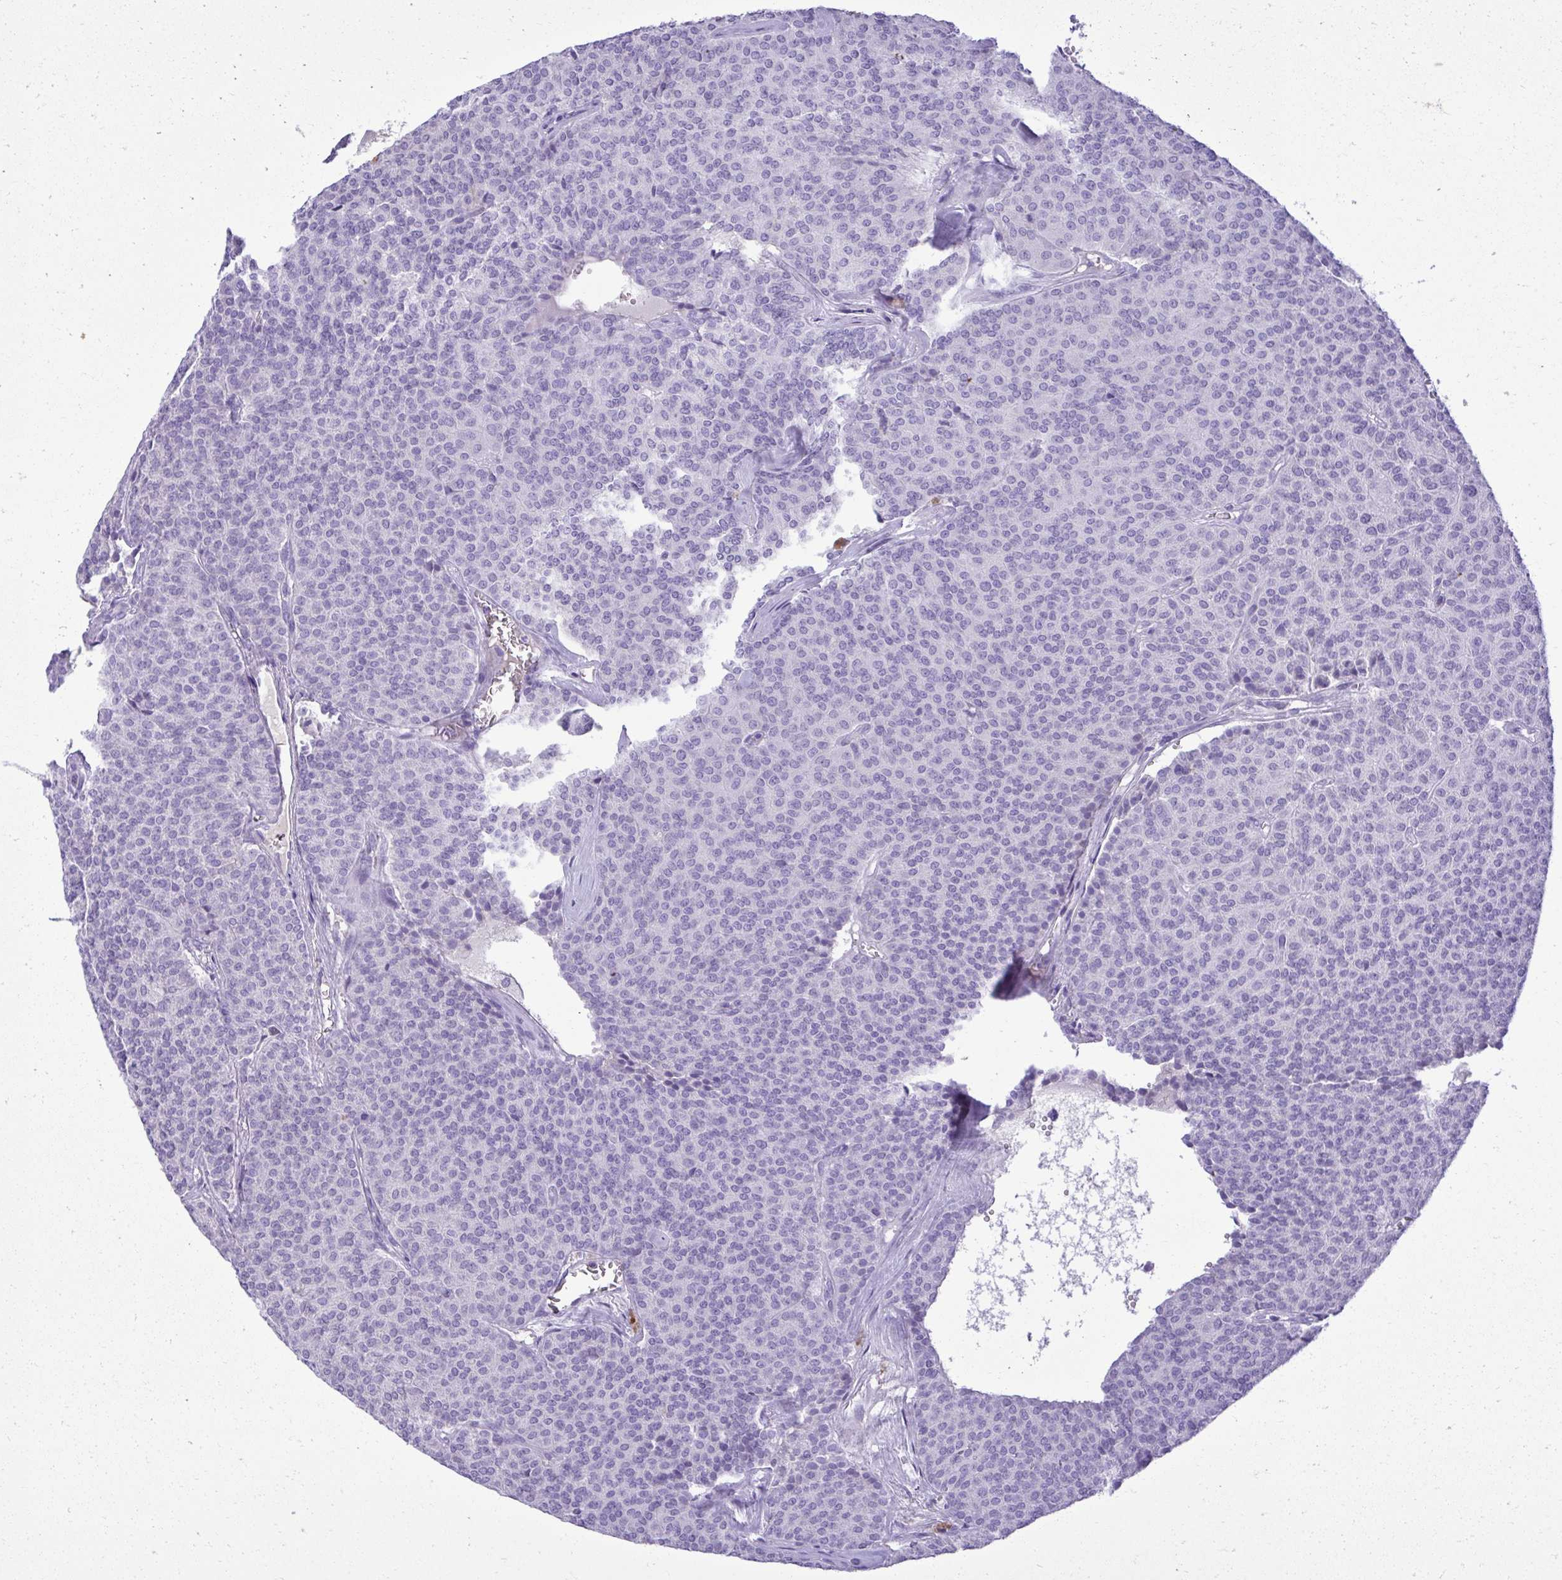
{"staining": {"intensity": "negative", "quantity": "none", "location": "none"}, "tissue": "carcinoid", "cell_type": "Tumor cells", "image_type": "cancer", "snomed": [{"axis": "morphology", "description": "Carcinoid, malignant, NOS"}, {"axis": "topography", "description": "Lung"}], "caption": "Immunohistochemistry of human malignant carcinoid shows no positivity in tumor cells.", "gene": "ST6GALNAC3", "patient": {"sex": "male", "age": 61}}